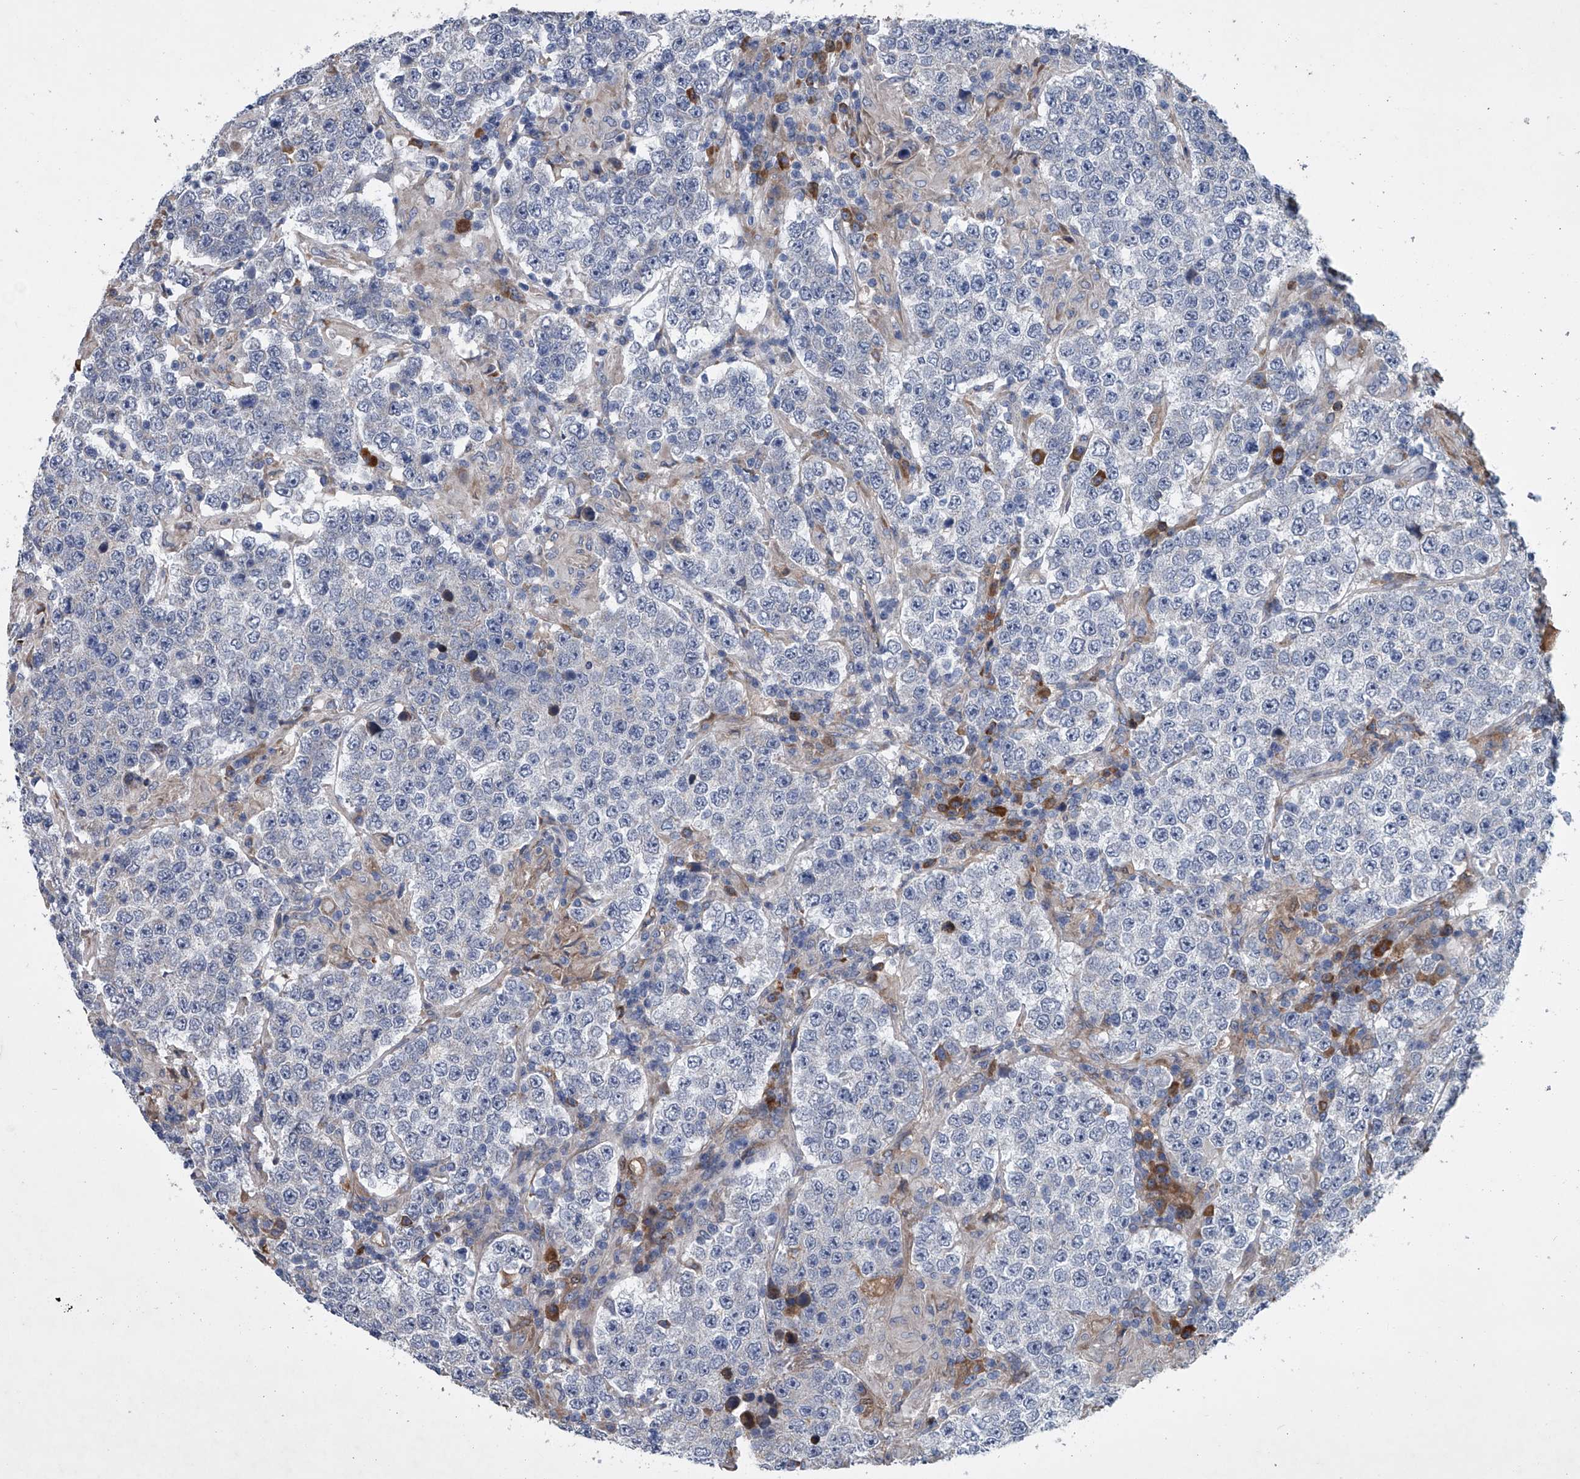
{"staining": {"intensity": "negative", "quantity": "none", "location": "none"}, "tissue": "testis cancer", "cell_type": "Tumor cells", "image_type": "cancer", "snomed": [{"axis": "morphology", "description": "Normal tissue, NOS"}, {"axis": "morphology", "description": "Urothelial carcinoma, High grade"}, {"axis": "morphology", "description": "Seminoma, NOS"}, {"axis": "morphology", "description": "Carcinoma, Embryonal, NOS"}, {"axis": "topography", "description": "Urinary bladder"}, {"axis": "topography", "description": "Testis"}], "caption": "This is a histopathology image of immunohistochemistry (IHC) staining of testis seminoma, which shows no staining in tumor cells.", "gene": "ABCG1", "patient": {"sex": "male", "age": 41}}